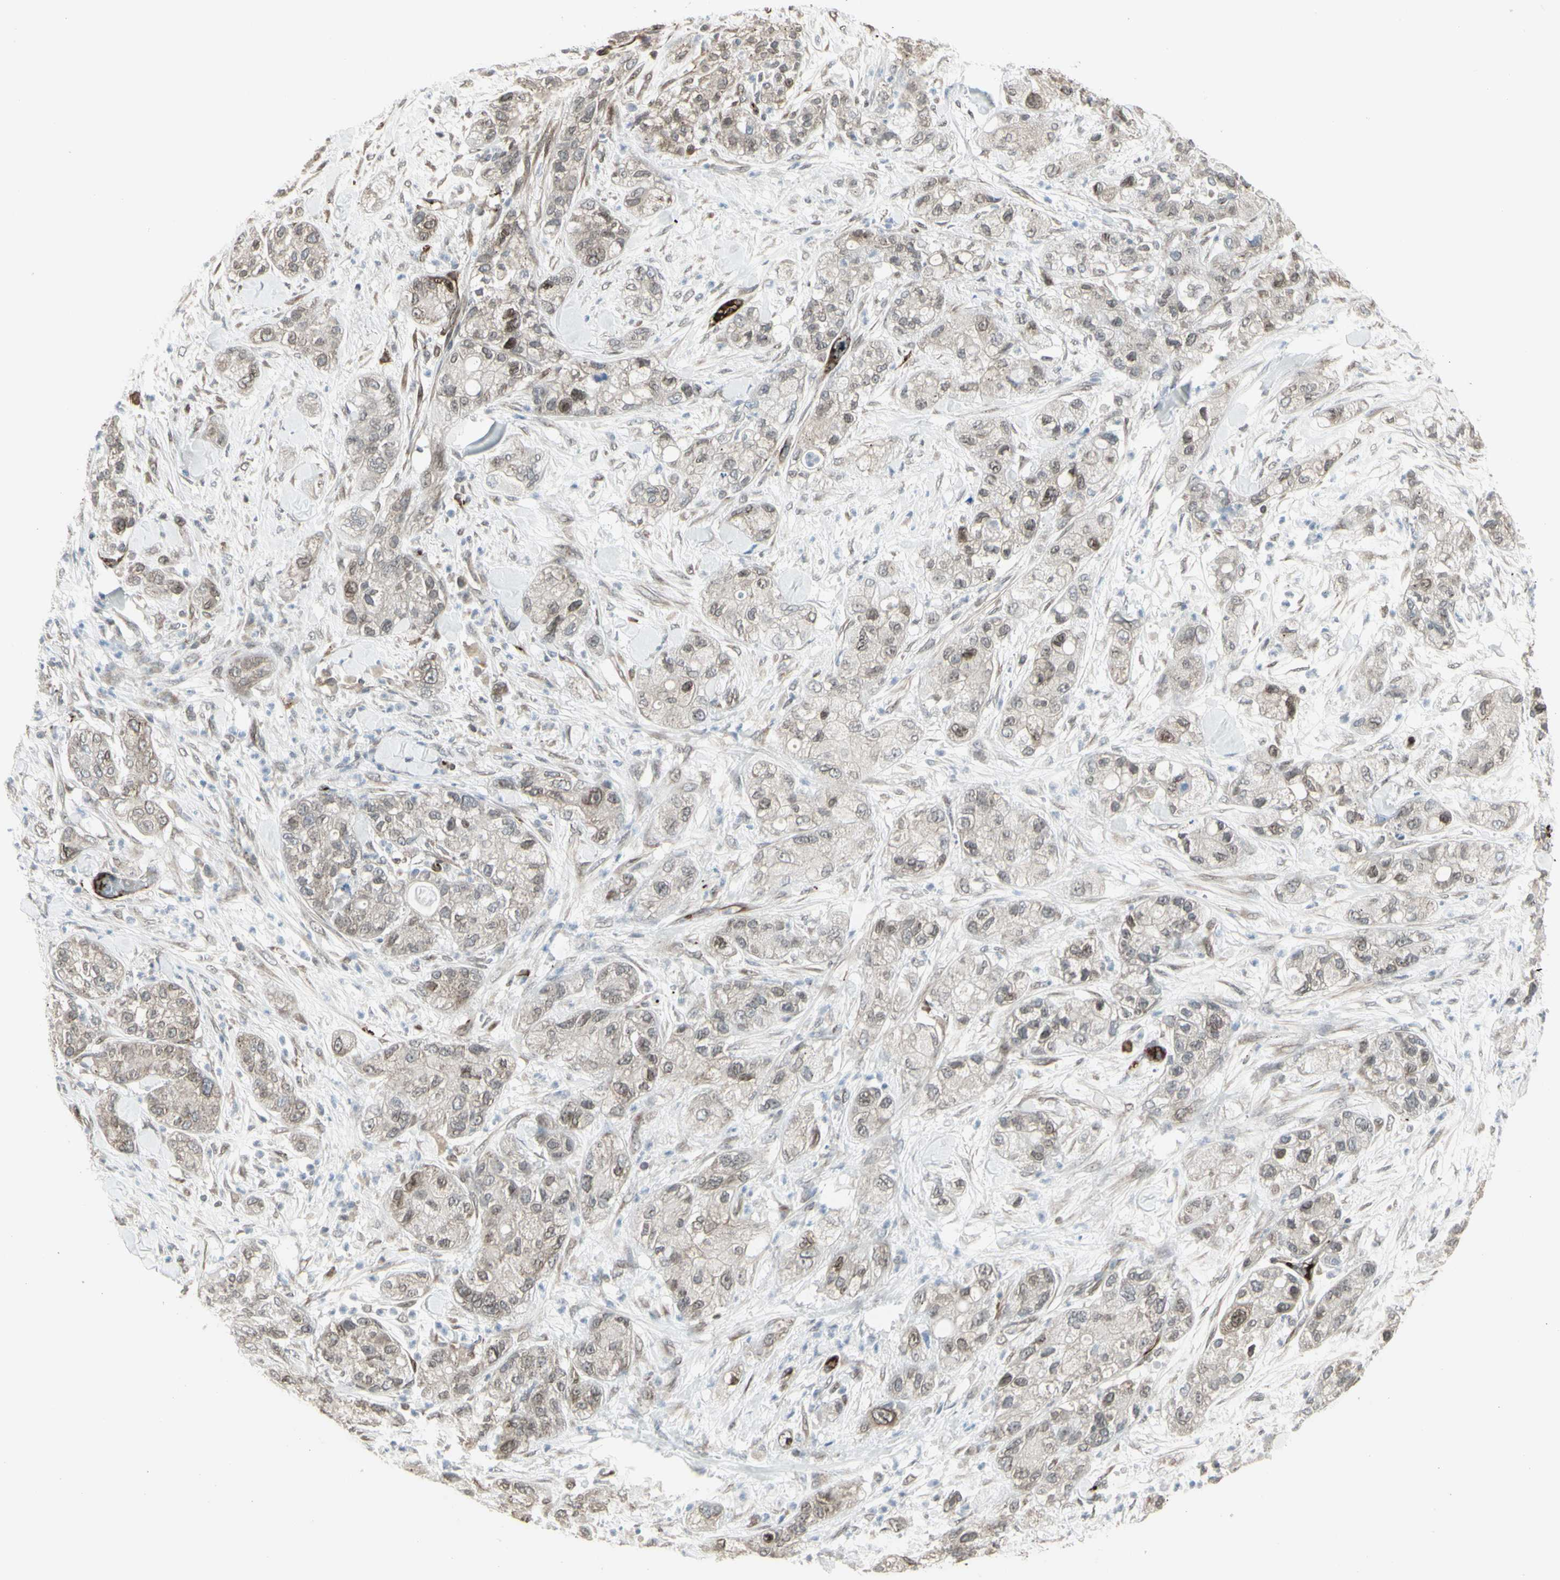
{"staining": {"intensity": "weak", "quantity": ">75%", "location": "cytoplasmic/membranous,nuclear"}, "tissue": "pancreatic cancer", "cell_type": "Tumor cells", "image_type": "cancer", "snomed": [{"axis": "morphology", "description": "Adenocarcinoma, NOS"}, {"axis": "topography", "description": "Pancreas"}], "caption": "Human pancreatic cancer (adenocarcinoma) stained with a protein marker shows weak staining in tumor cells.", "gene": "DTX3L", "patient": {"sex": "female", "age": 78}}